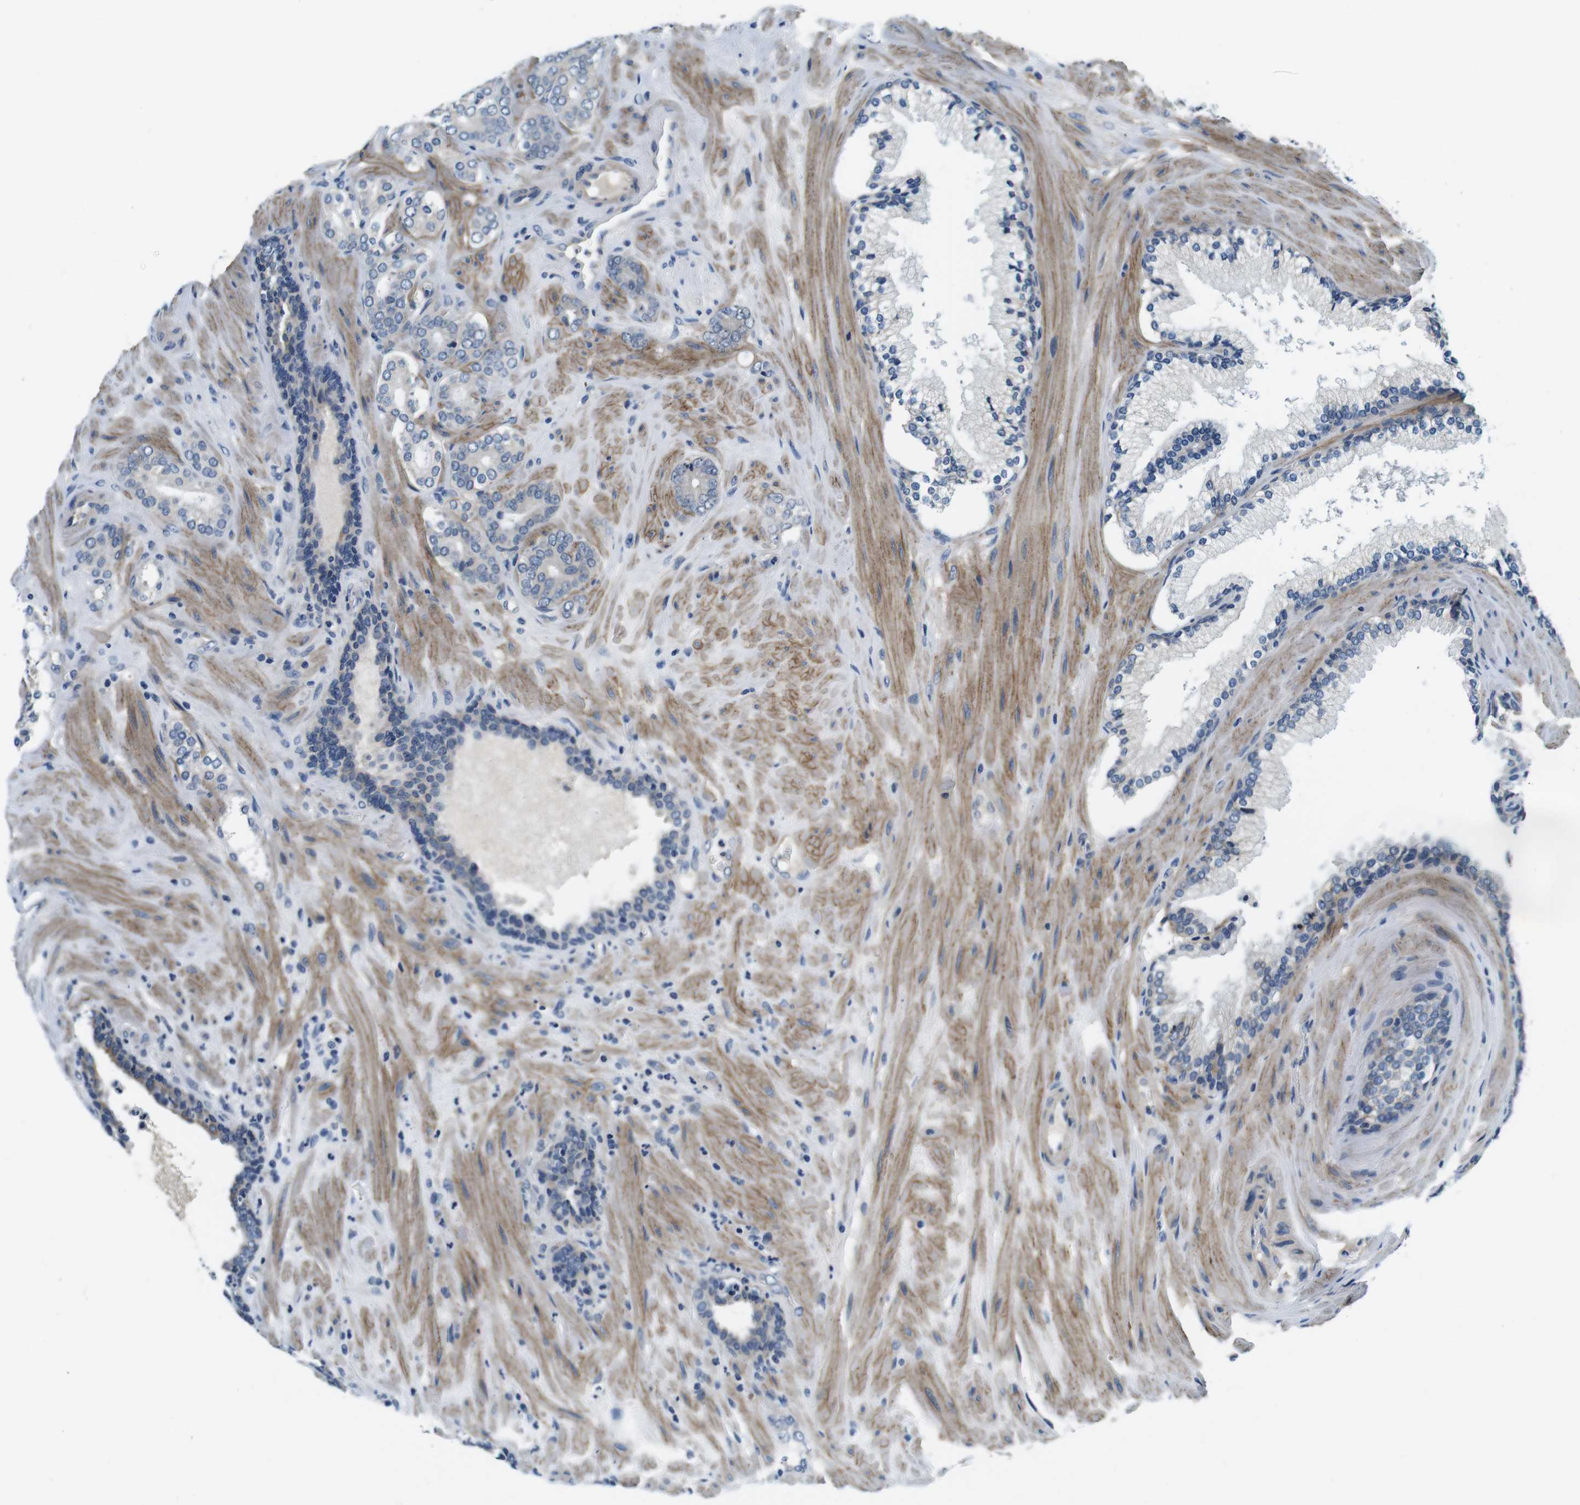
{"staining": {"intensity": "negative", "quantity": "none", "location": "none"}, "tissue": "prostate cancer", "cell_type": "Tumor cells", "image_type": "cancer", "snomed": [{"axis": "morphology", "description": "Adenocarcinoma, Low grade"}, {"axis": "topography", "description": "Prostate"}], "caption": "Protein analysis of prostate adenocarcinoma (low-grade) demonstrates no significant staining in tumor cells.", "gene": "DTNA", "patient": {"sex": "male", "age": 63}}